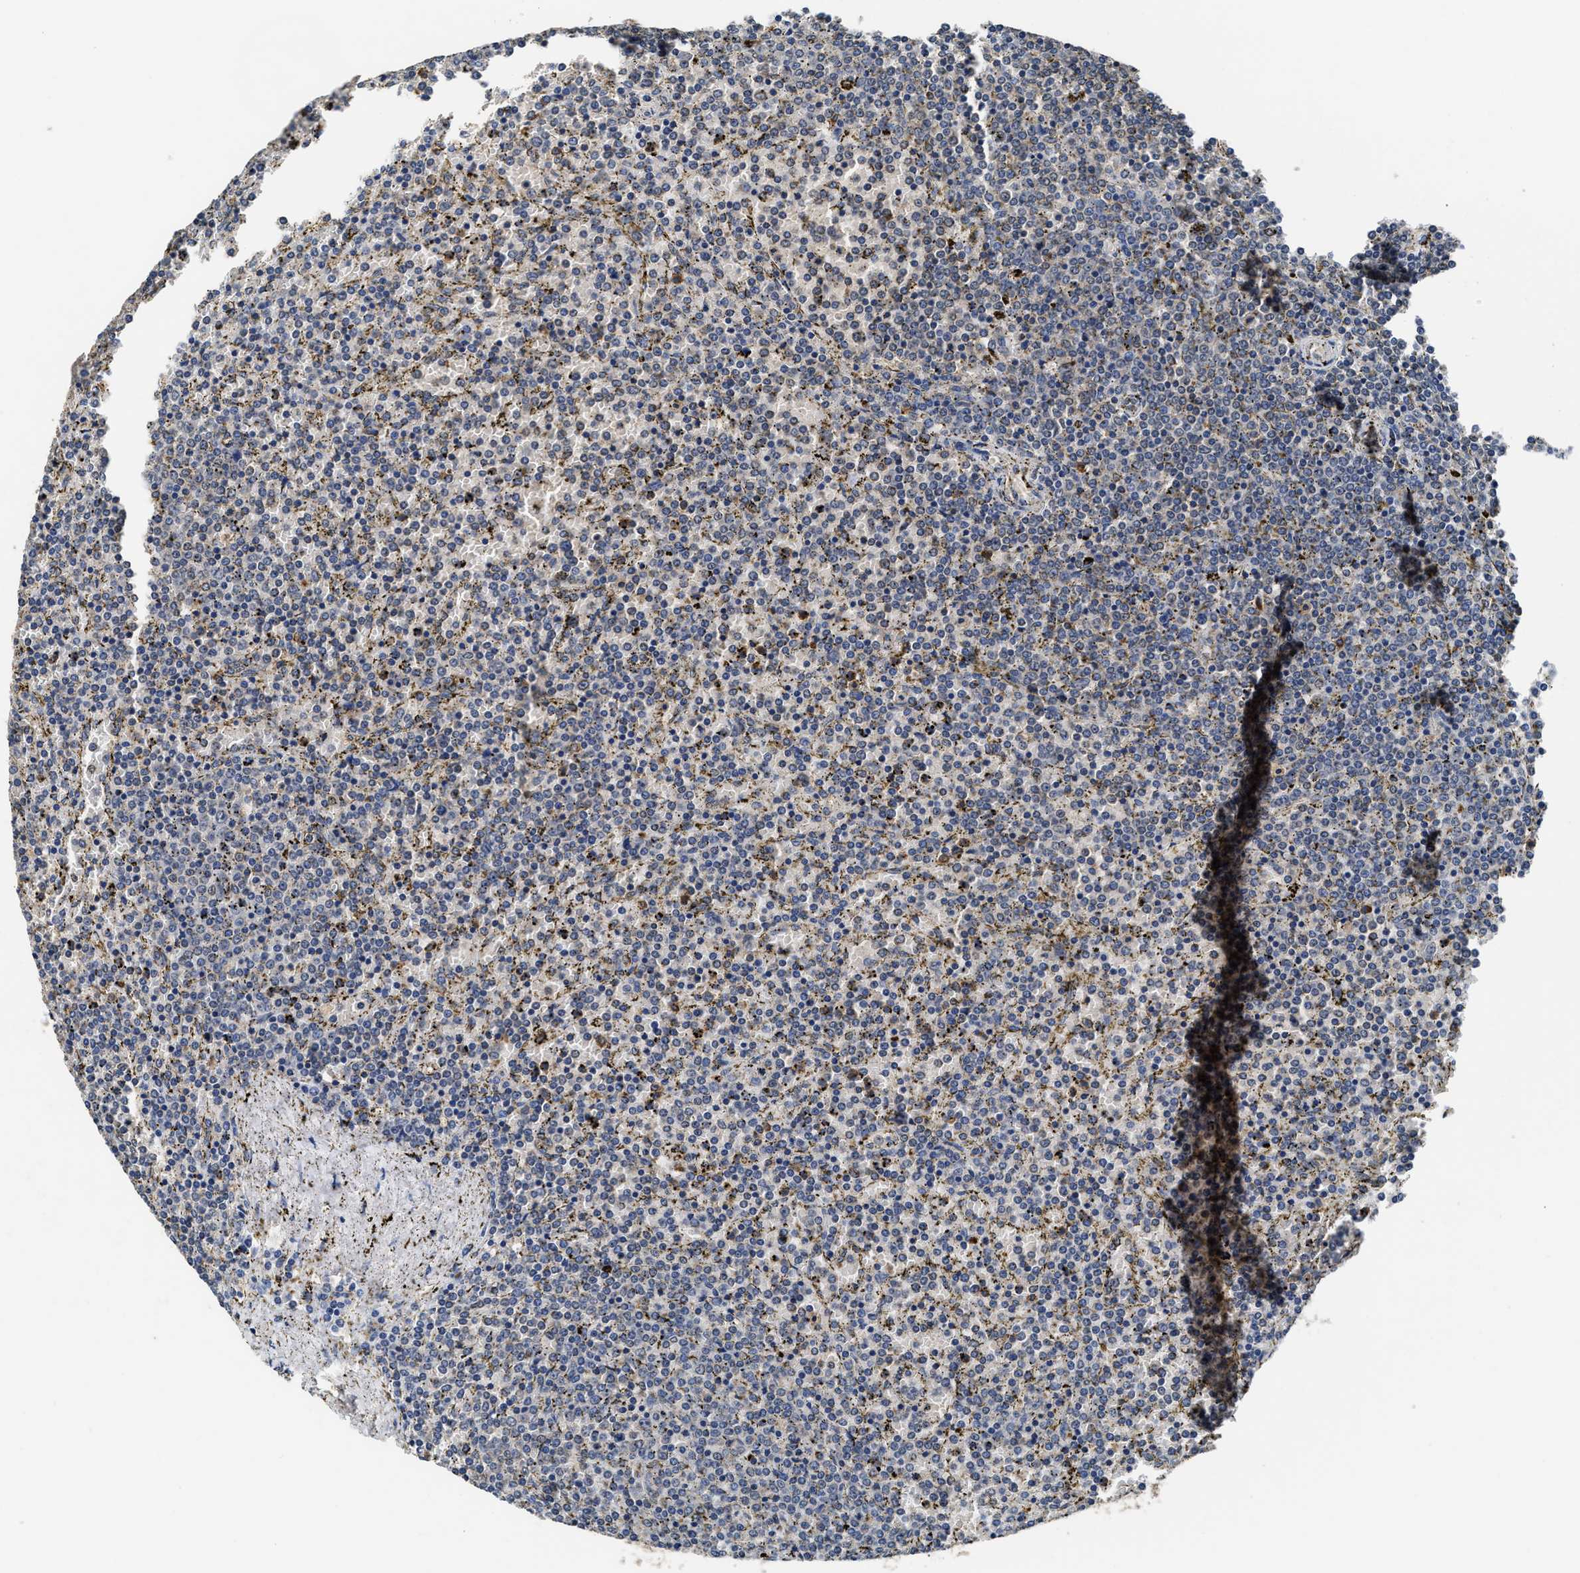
{"staining": {"intensity": "negative", "quantity": "none", "location": "none"}, "tissue": "lymphoma", "cell_type": "Tumor cells", "image_type": "cancer", "snomed": [{"axis": "morphology", "description": "Malignant lymphoma, non-Hodgkin's type, Low grade"}, {"axis": "topography", "description": "Spleen"}], "caption": "Immunohistochemical staining of human malignant lymphoma, non-Hodgkin's type (low-grade) reveals no significant expression in tumor cells. (Stains: DAB (3,3'-diaminobenzidine) IHC with hematoxylin counter stain, Microscopy: brightfield microscopy at high magnification).", "gene": "CTNNA1", "patient": {"sex": "female", "age": 77}}